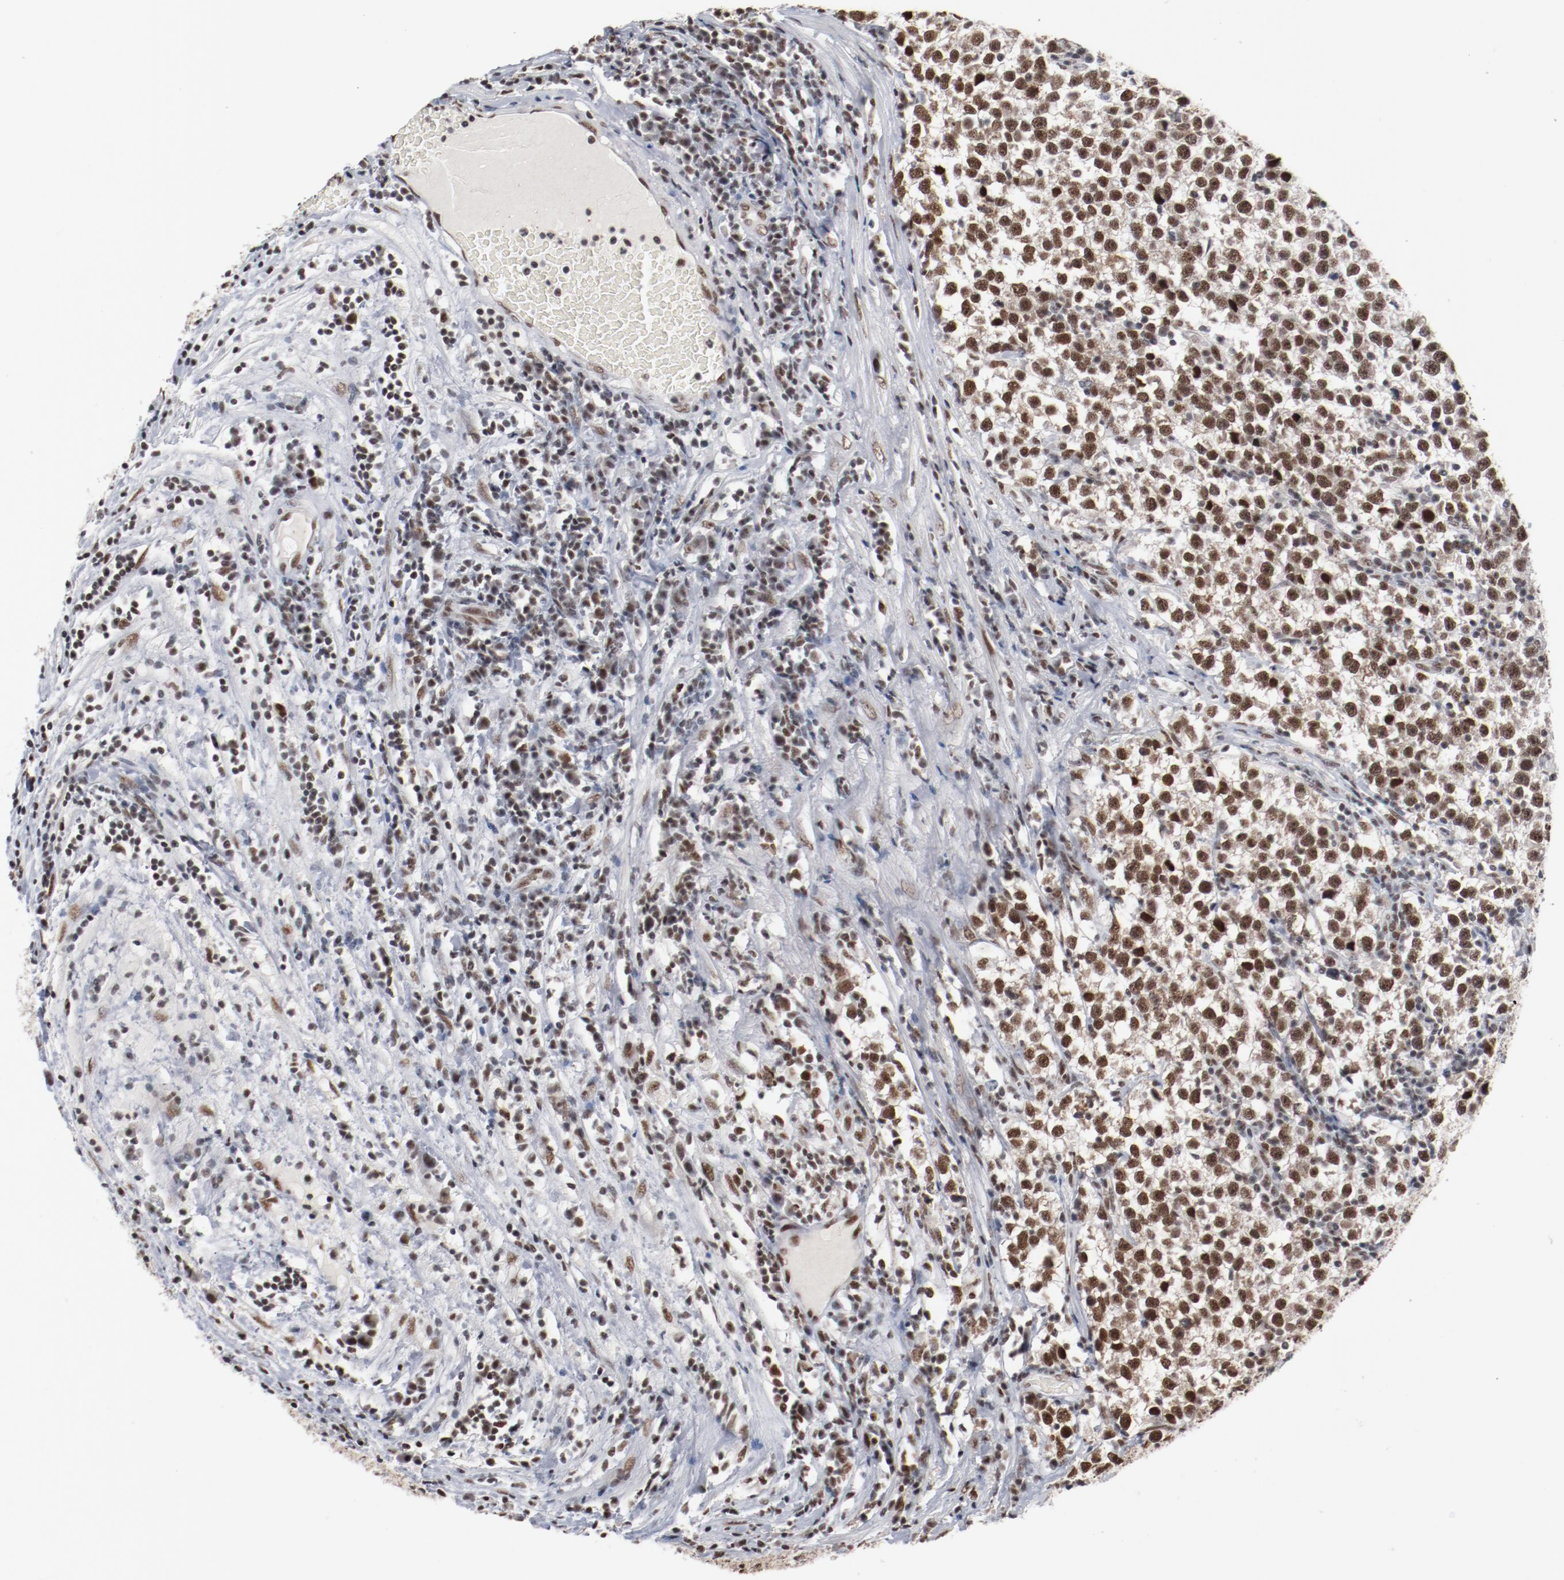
{"staining": {"intensity": "moderate", "quantity": ">75%", "location": "cytoplasmic/membranous,nuclear"}, "tissue": "testis cancer", "cell_type": "Tumor cells", "image_type": "cancer", "snomed": [{"axis": "morphology", "description": "Seminoma, NOS"}, {"axis": "topography", "description": "Testis"}], "caption": "Tumor cells exhibit medium levels of moderate cytoplasmic/membranous and nuclear staining in approximately >75% of cells in human testis cancer.", "gene": "BUB3", "patient": {"sex": "male", "age": 43}}